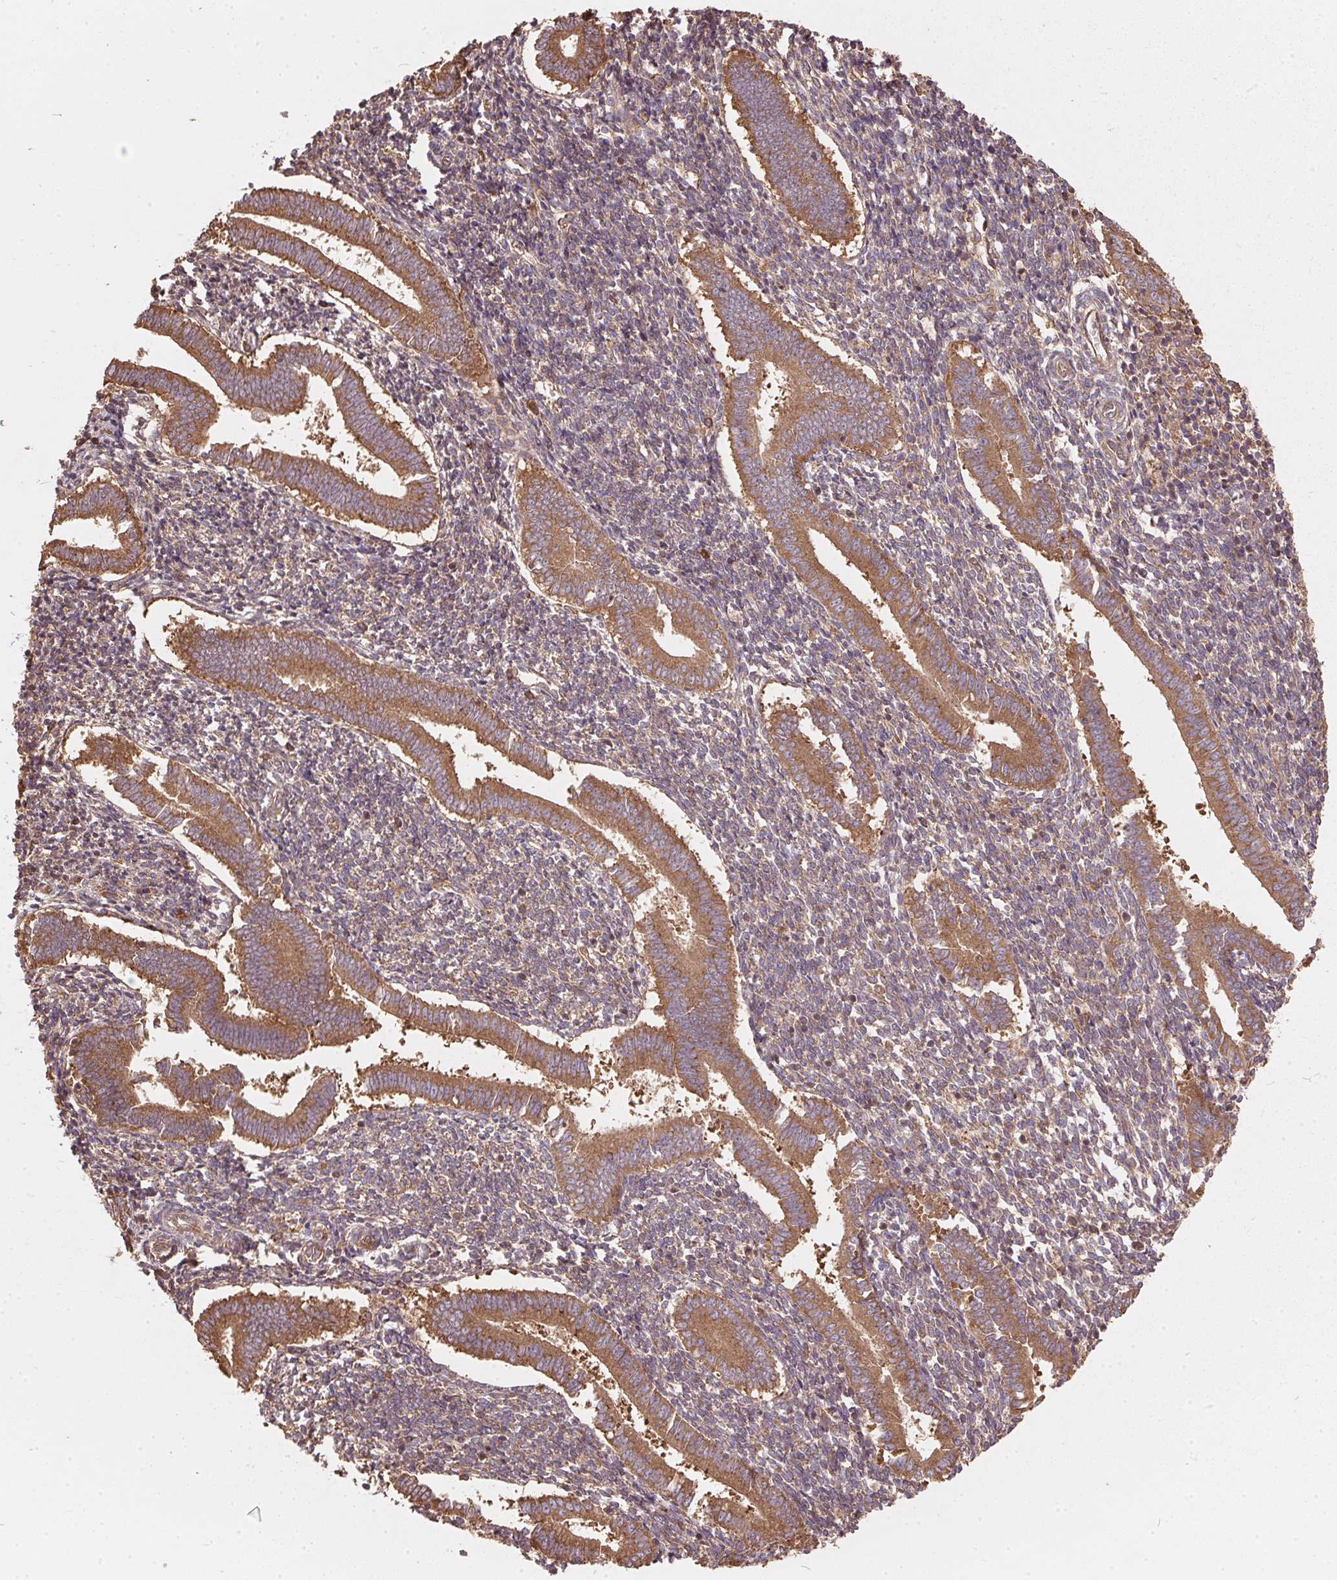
{"staining": {"intensity": "moderate", "quantity": "25%-75%", "location": "cytoplasmic/membranous"}, "tissue": "endometrium", "cell_type": "Cells in endometrial stroma", "image_type": "normal", "snomed": [{"axis": "morphology", "description": "Normal tissue, NOS"}, {"axis": "topography", "description": "Endometrium"}], "caption": "Unremarkable endometrium was stained to show a protein in brown. There is medium levels of moderate cytoplasmic/membranous positivity in about 25%-75% of cells in endometrial stroma.", "gene": "EIF2S1", "patient": {"sex": "female", "age": 25}}